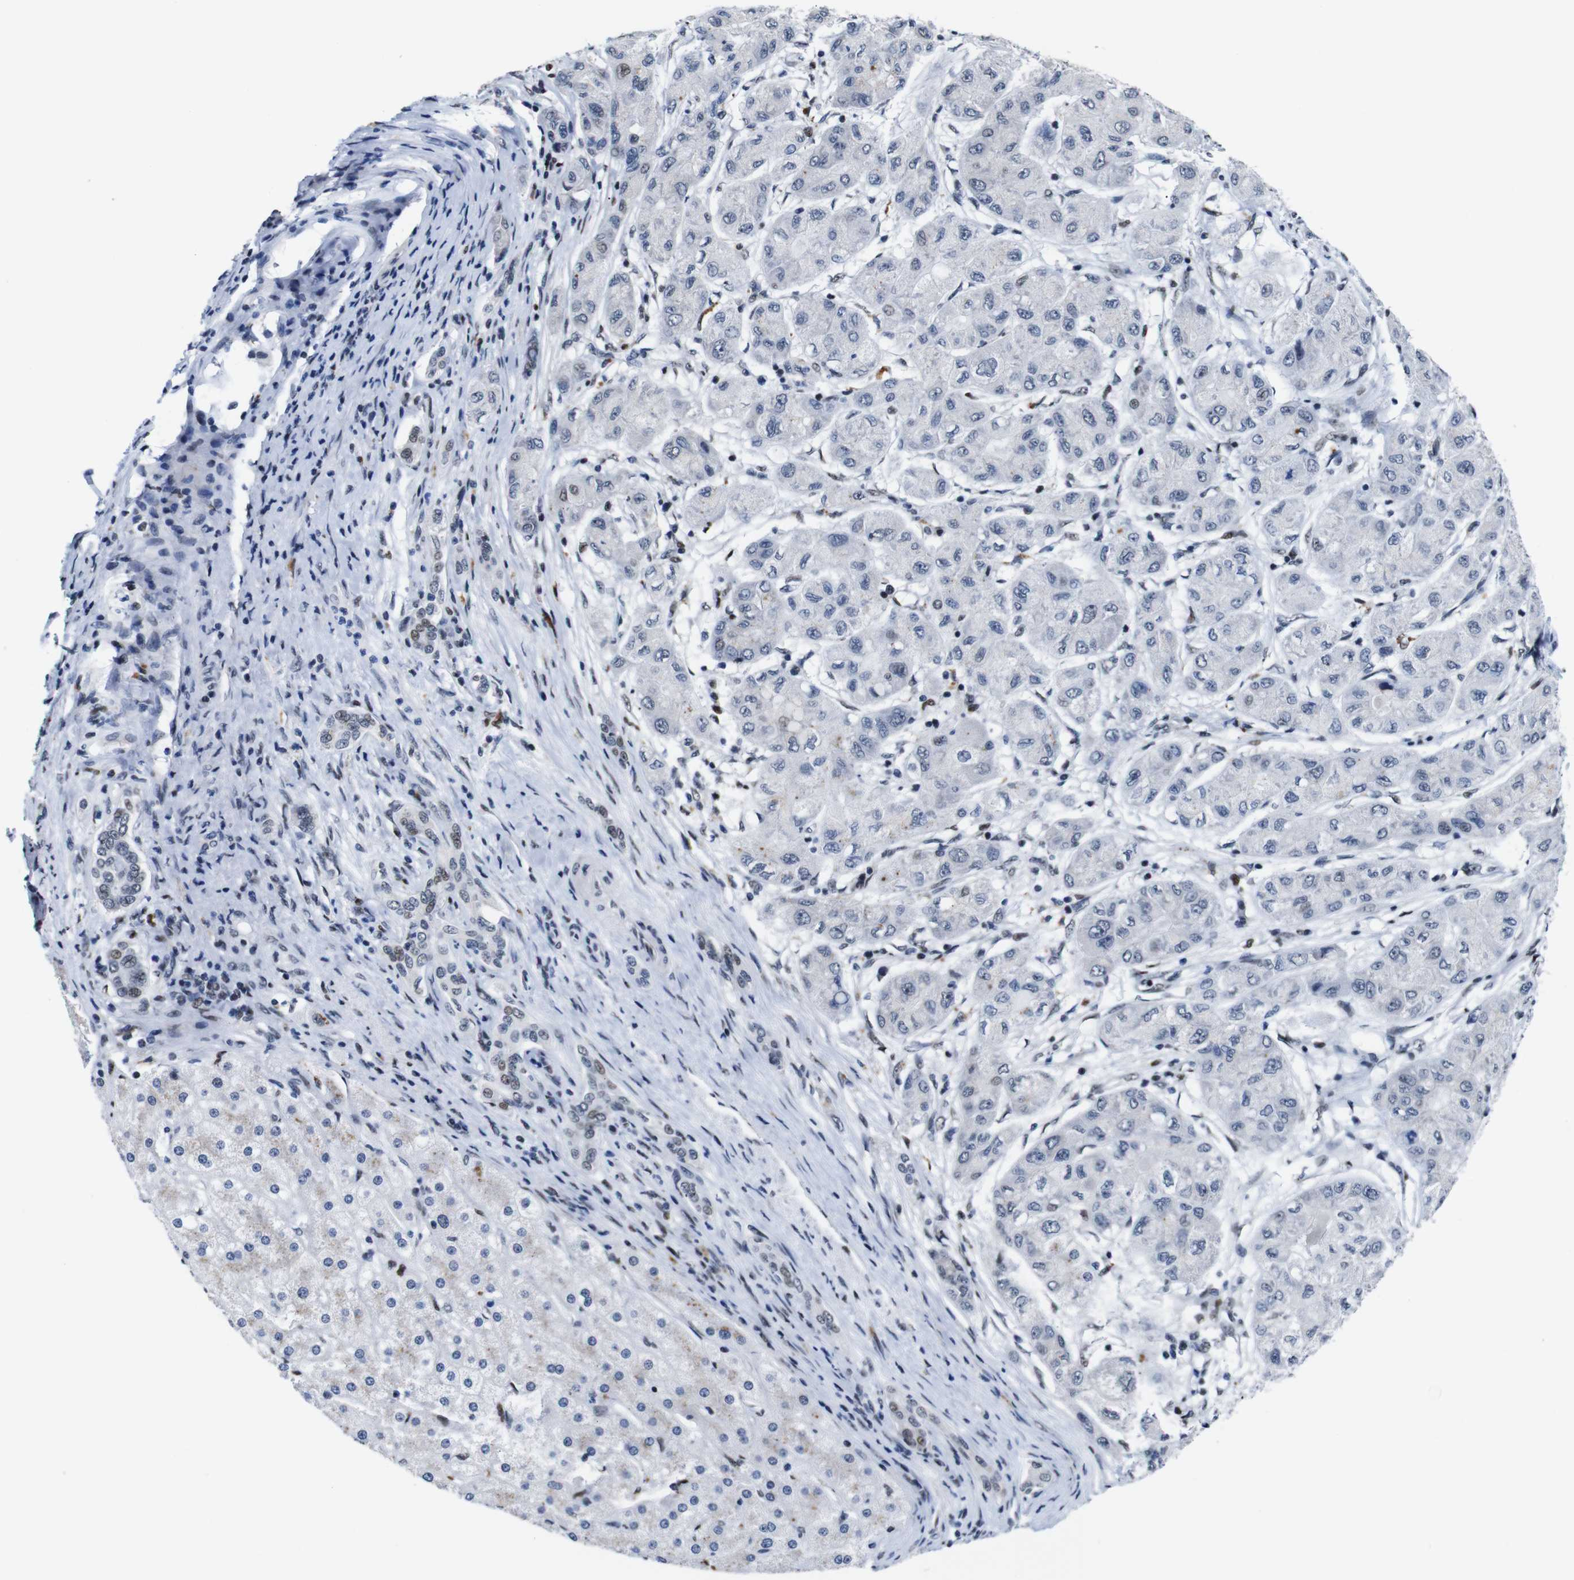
{"staining": {"intensity": "negative", "quantity": "none", "location": "none"}, "tissue": "liver cancer", "cell_type": "Tumor cells", "image_type": "cancer", "snomed": [{"axis": "morphology", "description": "Carcinoma, Hepatocellular, NOS"}, {"axis": "topography", "description": "Liver"}], "caption": "A high-resolution photomicrograph shows immunohistochemistry (IHC) staining of liver cancer (hepatocellular carcinoma), which exhibits no significant expression in tumor cells. Nuclei are stained in blue.", "gene": "GATA6", "patient": {"sex": "male", "age": 80}}